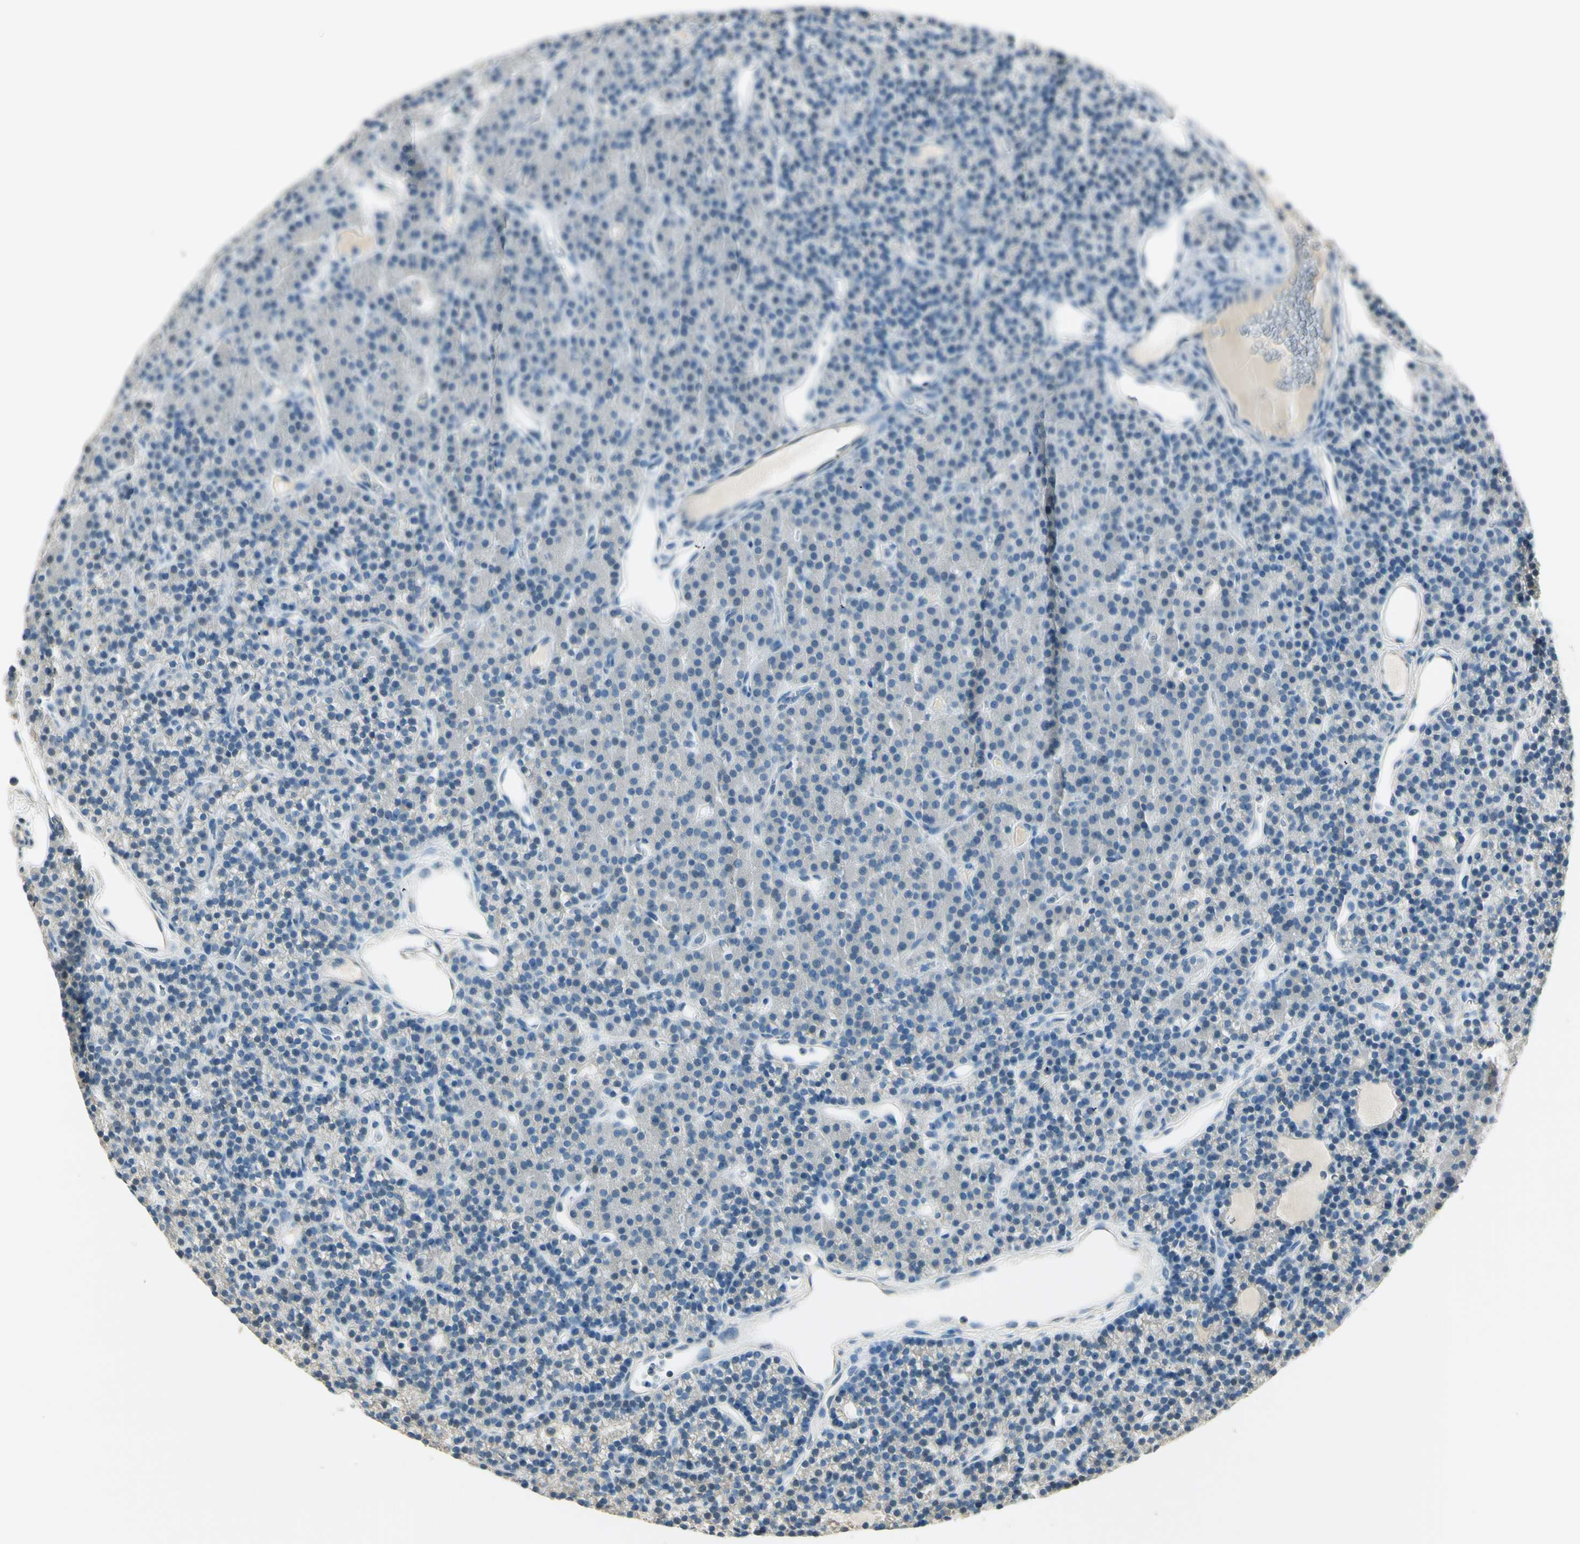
{"staining": {"intensity": "negative", "quantity": "none", "location": "none"}, "tissue": "parathyroid gland", "cell_type": "Glandular cells", "image_type": "normal", "snomed": [{"axis": "morphology", "description": "Normal tissue, NOS"}, {"axis": "morphology", "description": "Hyperplasia, NOS"}, {"axis": "topography", "description": "Parathyroid gland"}], "caption": "An image of human parathyroid gland is negative for staining in glandular cells. Nuclei are stained in blue.", "gene": "UXS1", "patient": {"sex": "male", "age": 44}}